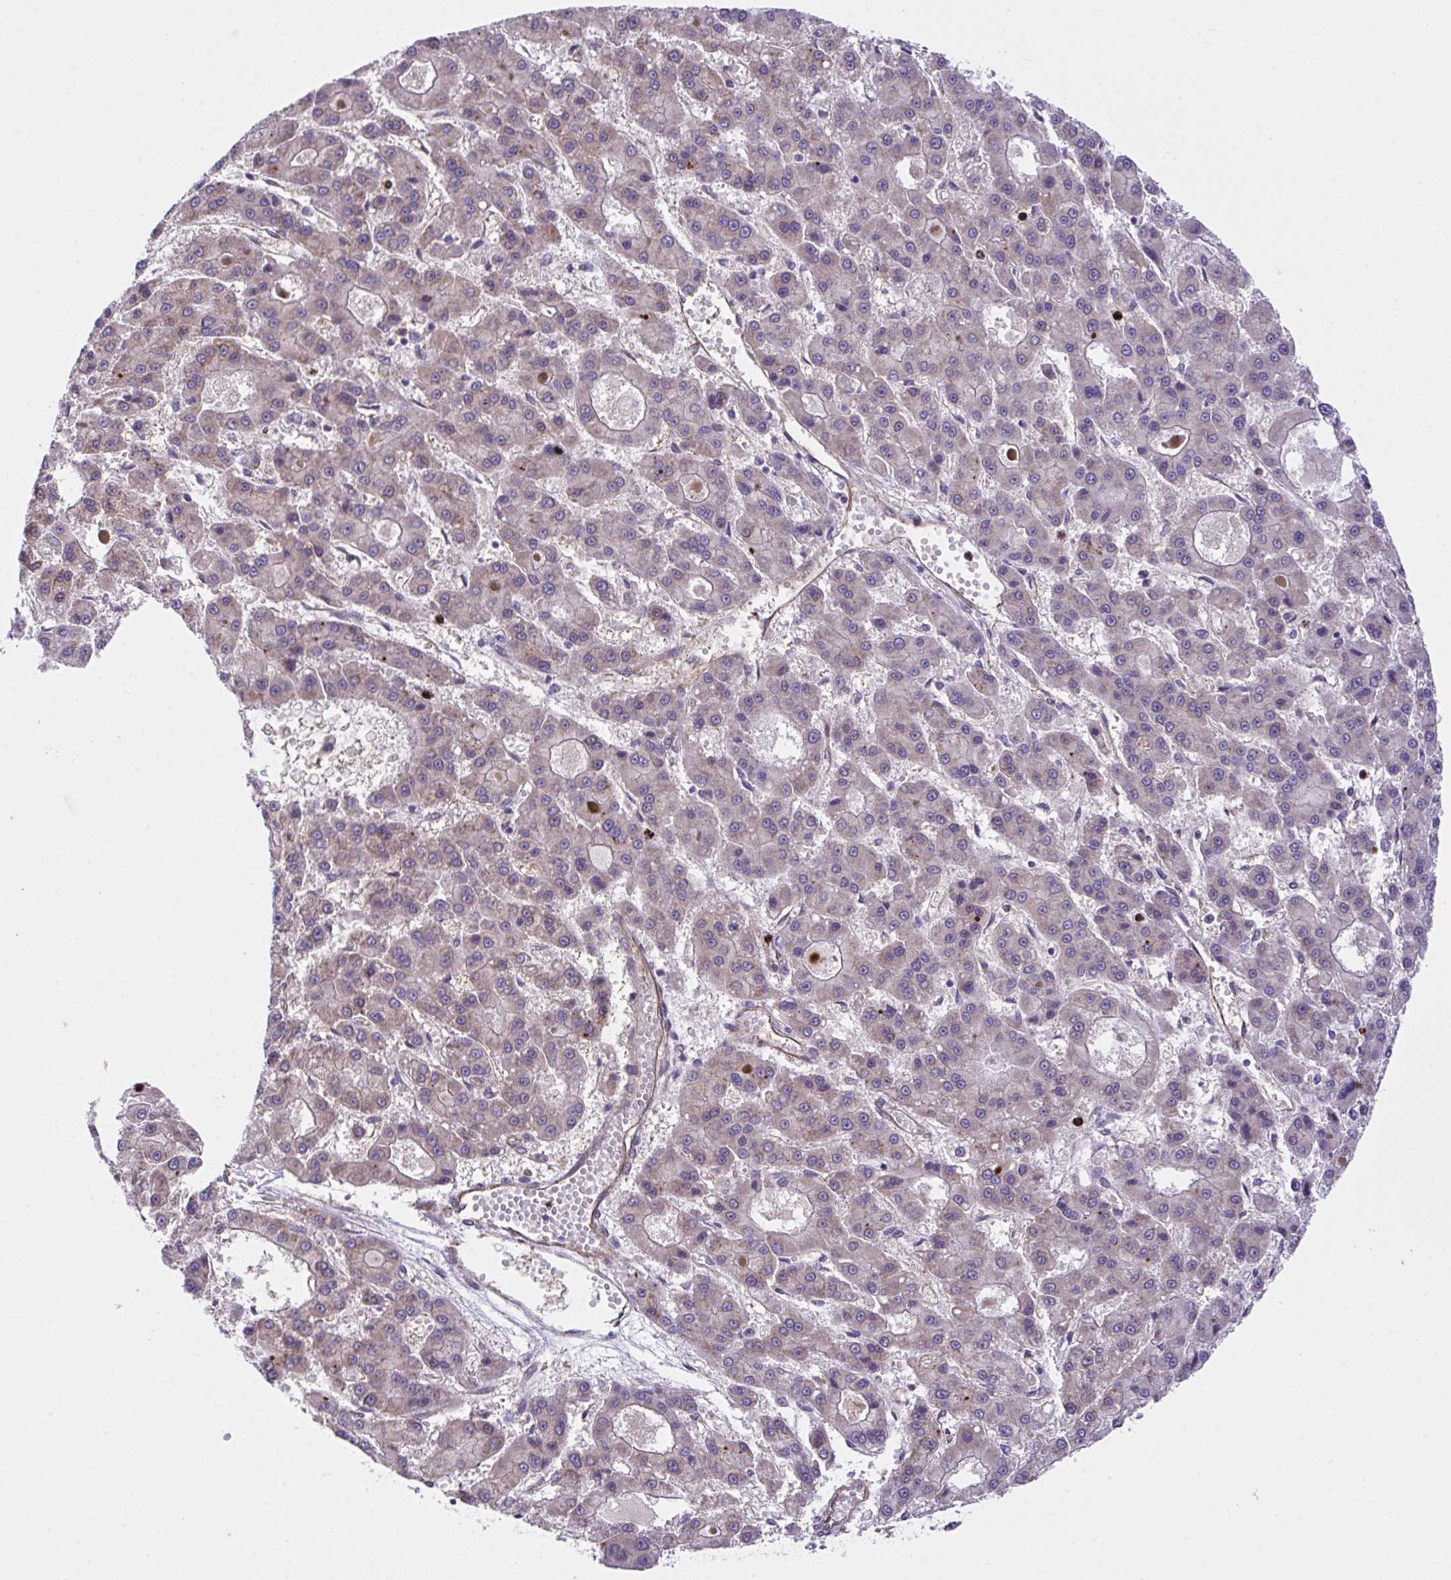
{"staining": {"intensity": "weak", "quantity": "25%-75%", "location": "cytoplasmic/membranous"}, "tissue": "liver cancer", "cell_type": "Tumor cells", "image_type": "cancer", "snomed": [{"axis": "morphology", "description": "Carcinoma, Hepatocellular, NOS"}, {"axis": "topography", "description": "Liver"}], "caption": "Immunohistochemistry (DAB (3,3'-diaminobenzidine)) staining of liver cancer shows weak cytoplasmic/membranous protein expression in about 25%-75% of tumor cells.", "gene": "RHOXF1", "patient": {"sex": "male", "age": 70}}